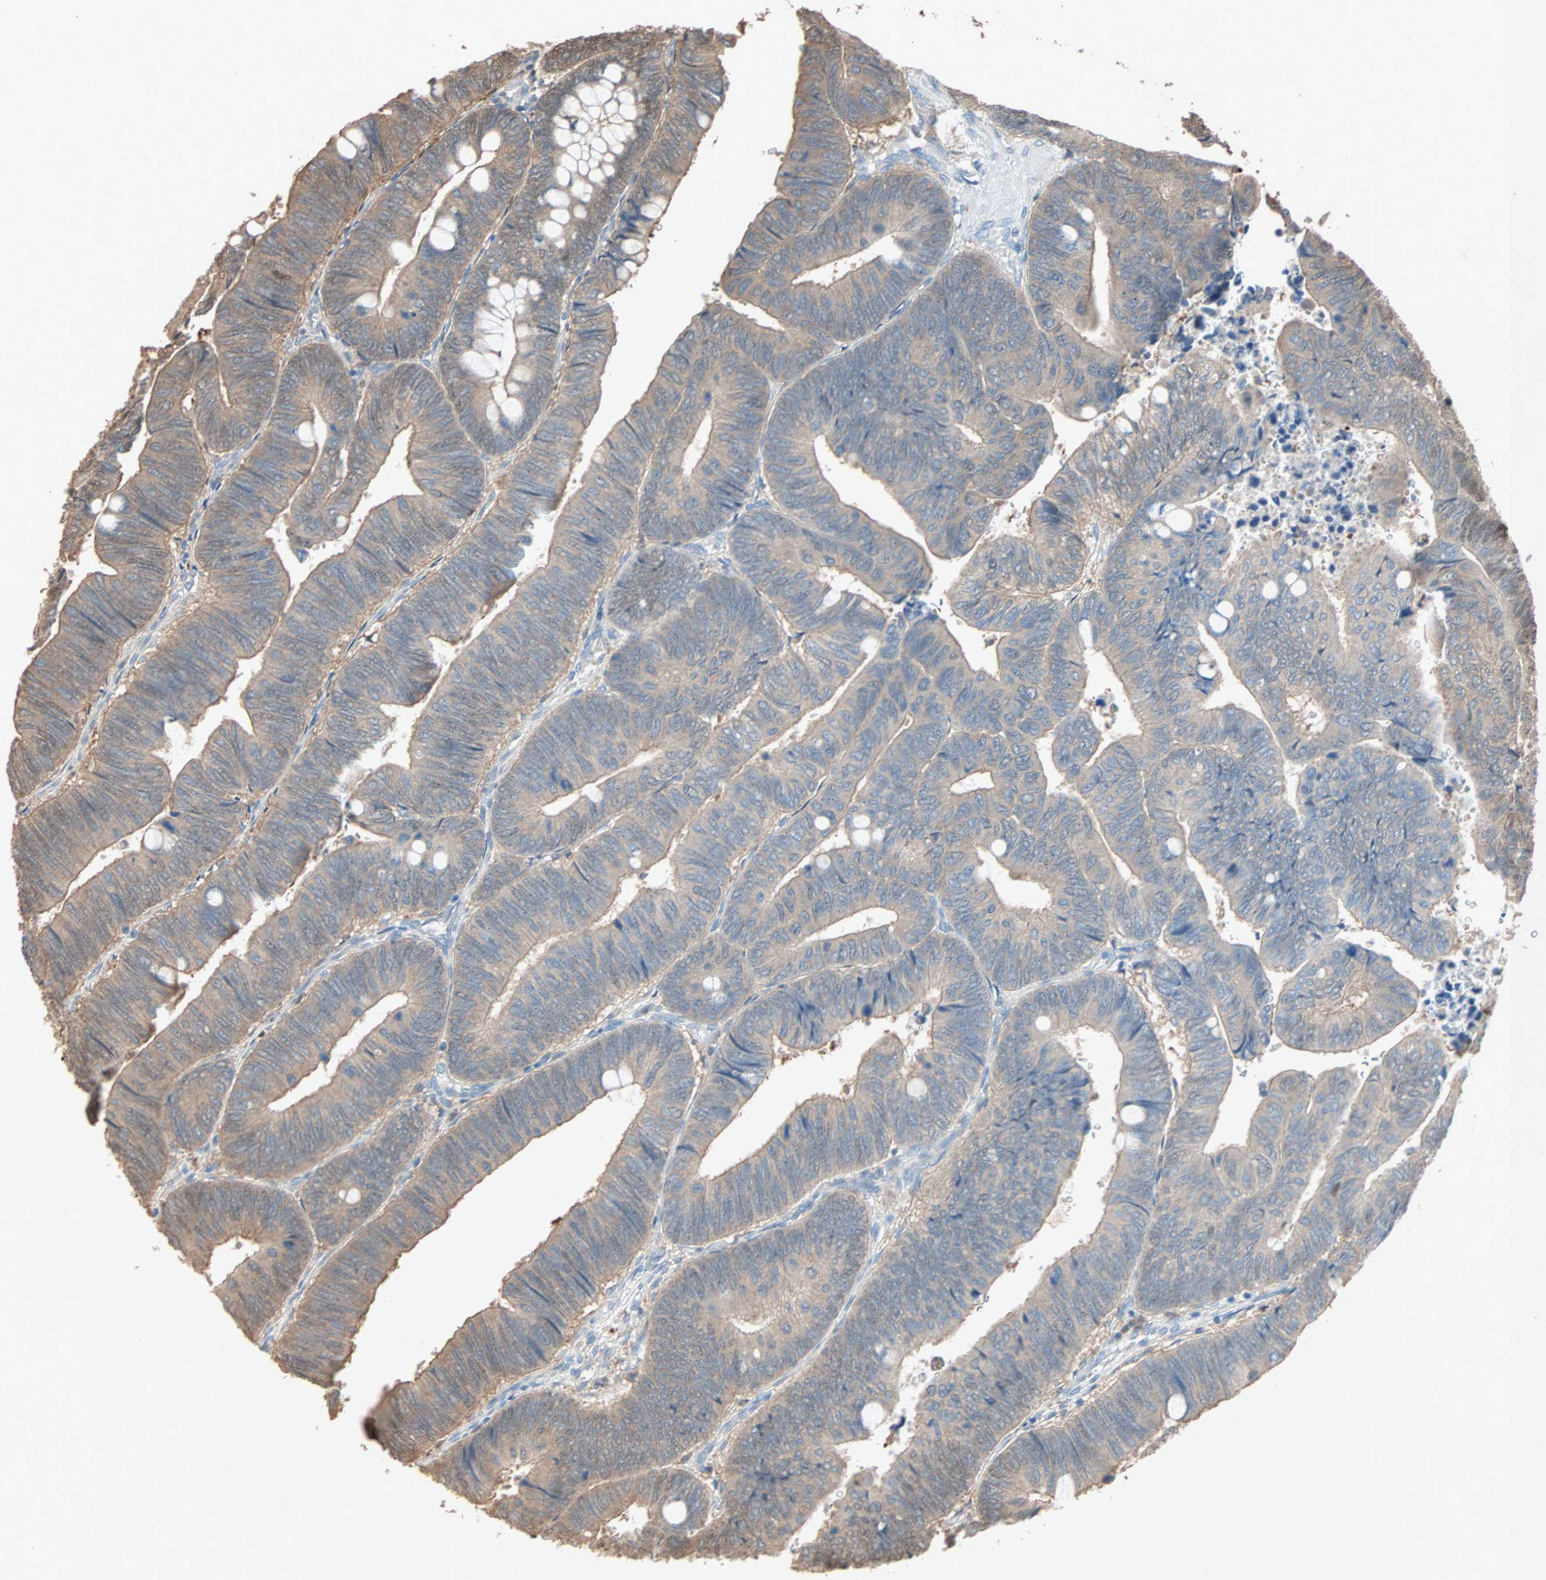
{"staining": {"intensity": "moderate", "quantity": ">75%", "location": "cytoplasmic/membranous"}, "tissue": "colorectal cancer", "cell_type": "Tumor cells", "image_type": "cancer", "snomed": [{"axis": "morphology", "description": "Normal tissue, NOS"}, {"axis": "morphology", "description": "Adenocarcinoma, NOS"}, {"axis": "topography", "description": "Rectum"}, {"axis": "topography", "description": "Peripheral nerve tissue"}], "caption": "Colorectal adenocarcinoma tissue displays moderate cytoplasmic/membranous staining in approximately >75% of tumor cells, visualized by immunohistochemistry.", "gene": "PRDX1", "patient": {"sex": "male", "age": 92}}